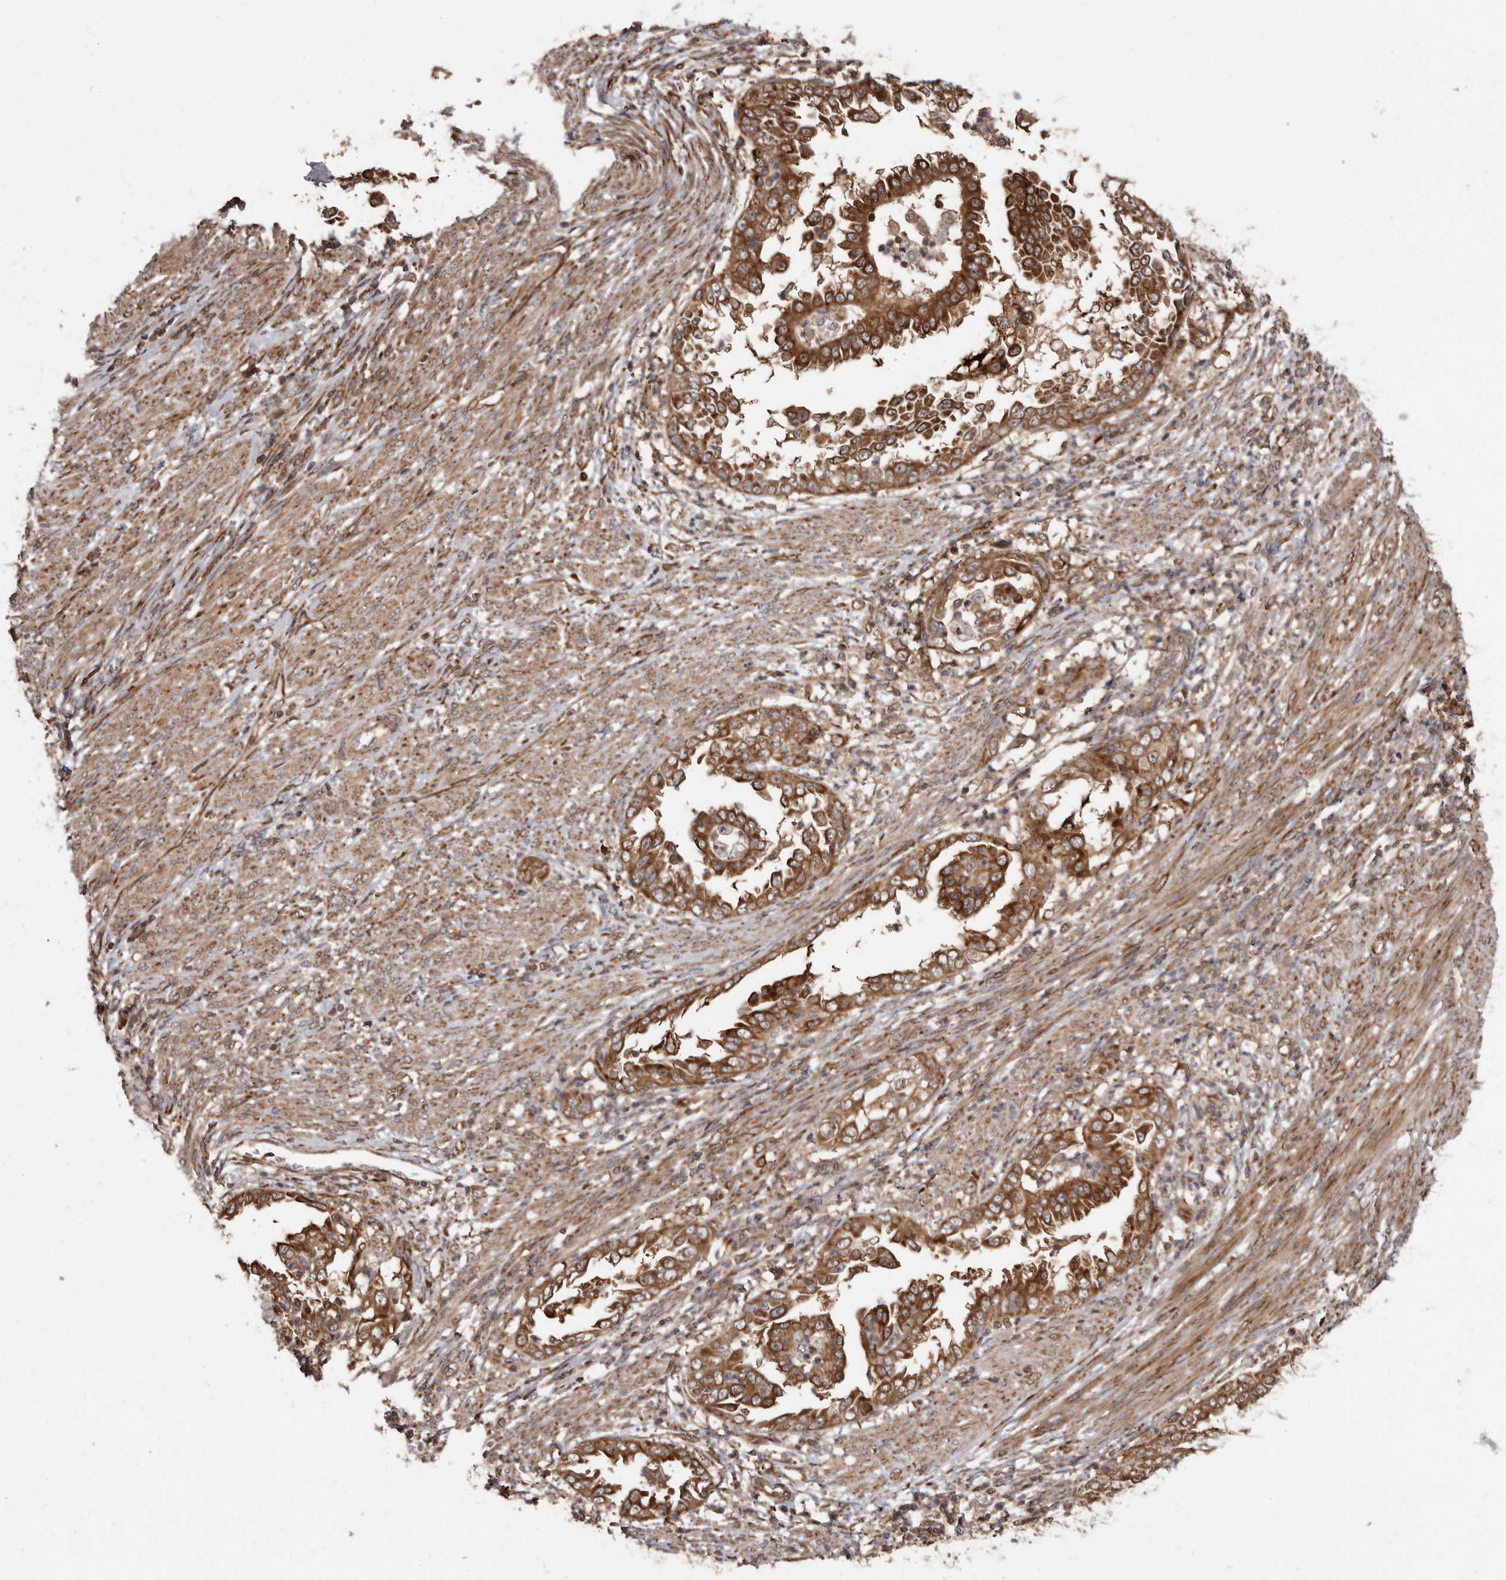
{"staining": {"intensity": "moderate", "quantity": ">75%", "location": "cytoplasmic/membranous"}, "tissue": "endometrial cancer", "cell_type": "Tumor cells", "image_type": "cancer", "snomed": [{"axis": "morphology", "description": "Adenocarcinoma, NOS"}, {"axis": "topography", "description": "Endometrium"}], "caption": "Immunohistochemistry (IHC) photomicrograph of endometrial cancer (adenocarcinoma) stained for a protein (brown), which demonstrates medium levels of moderate cytoplasmic/membranous staining in about >75% of tumor cells.", "gene": "FLAD1", "patient": {"sex": "female", "age": 85}}